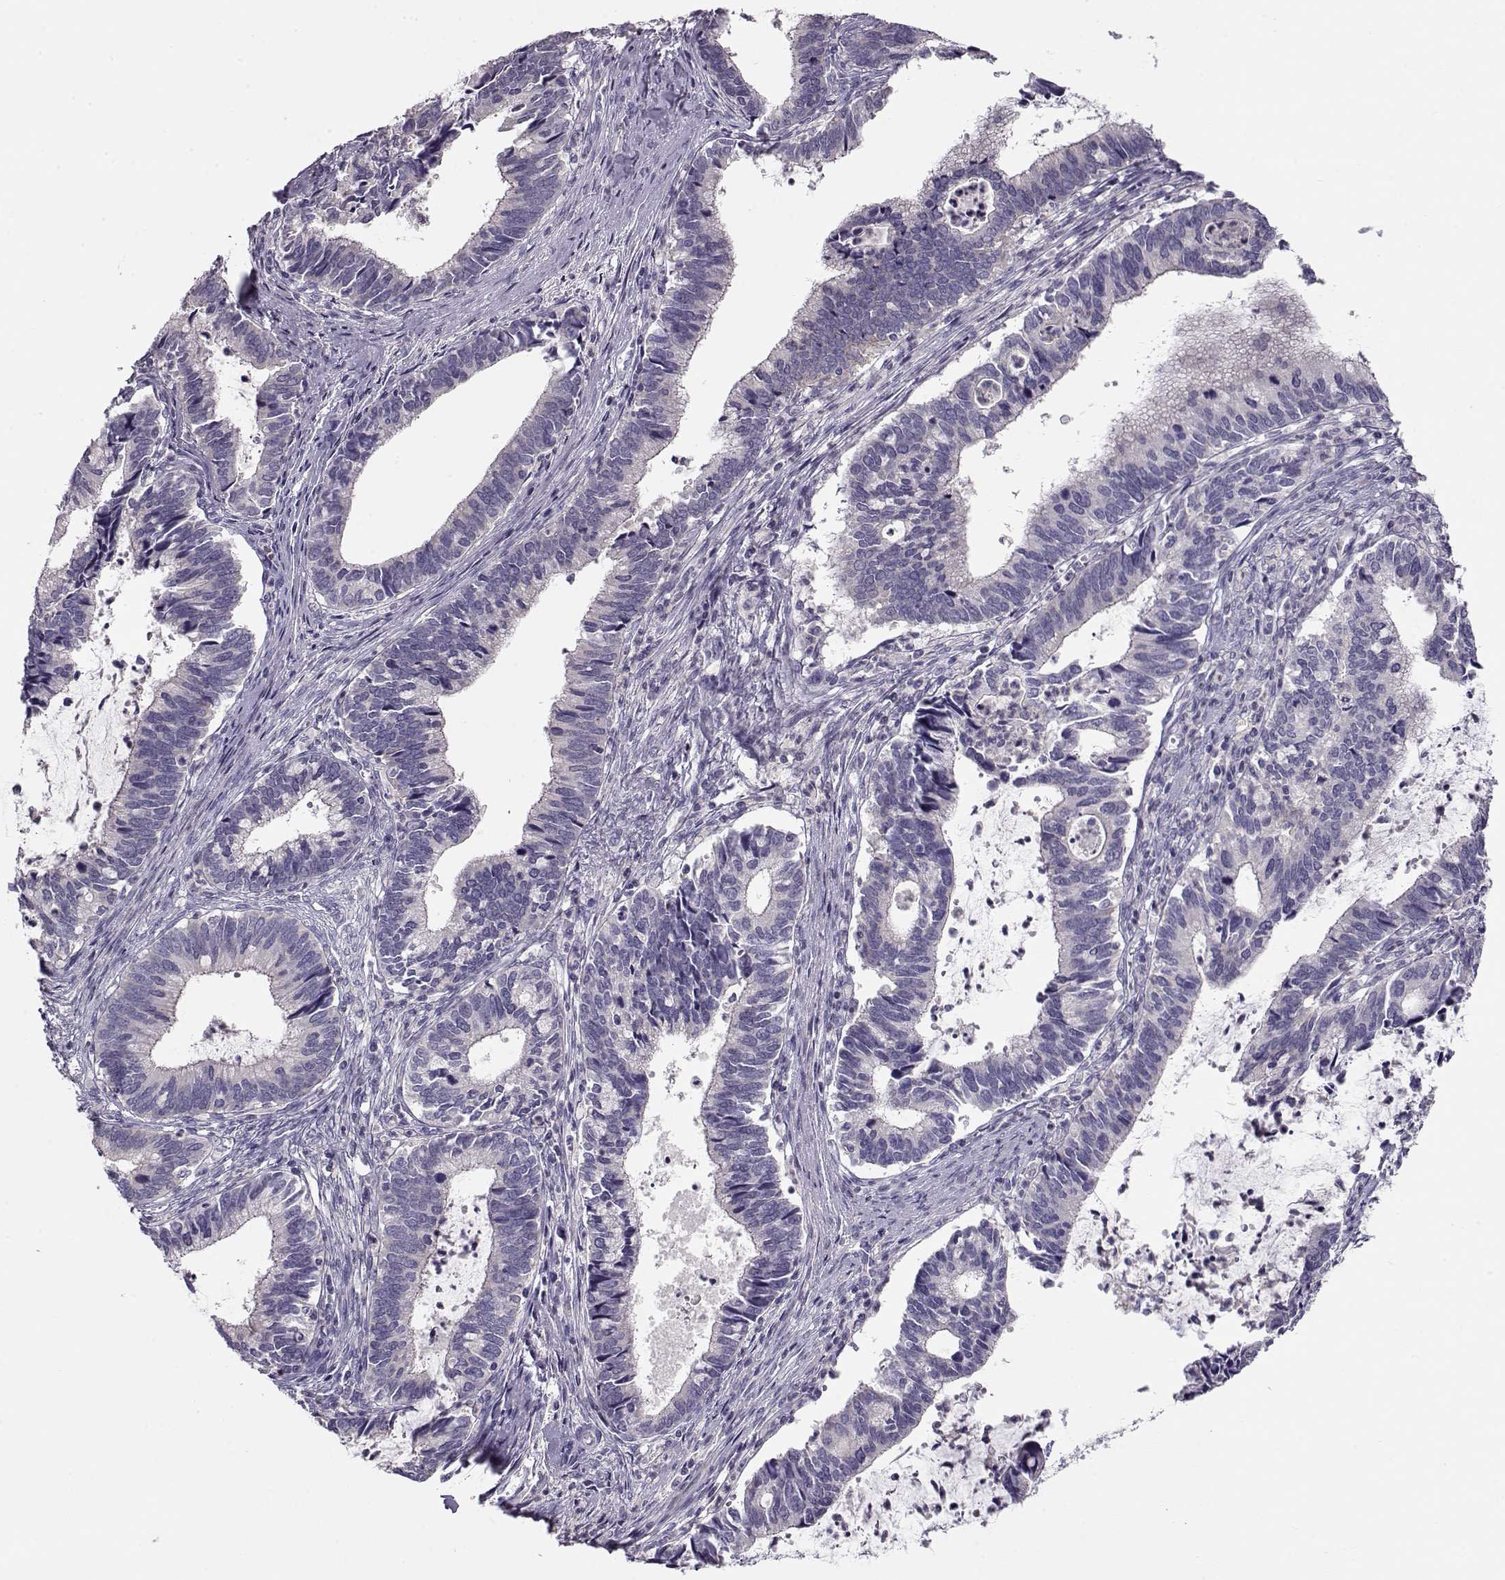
{"staining": {"intensity": "negative", "quantity": "none", "location": "none"}, "tissue": "cervical cancer", "cell_type": "Tumor cells", "image_type": "cancer", "snomed": [{"axis": "morphology", "description": "Adenocarcinoma, NOS"}, {"axis": "topography", "description": "Cervix"}], "caption": "High magnification brightfield microscopy of cervical adenocarcinoma stained with DAB (brown) and counterstained with hematoxylin (blue): tumor cells show no significant staining.", "gene": "GRK1", "patient": {"sex": "female", "age": 42}}